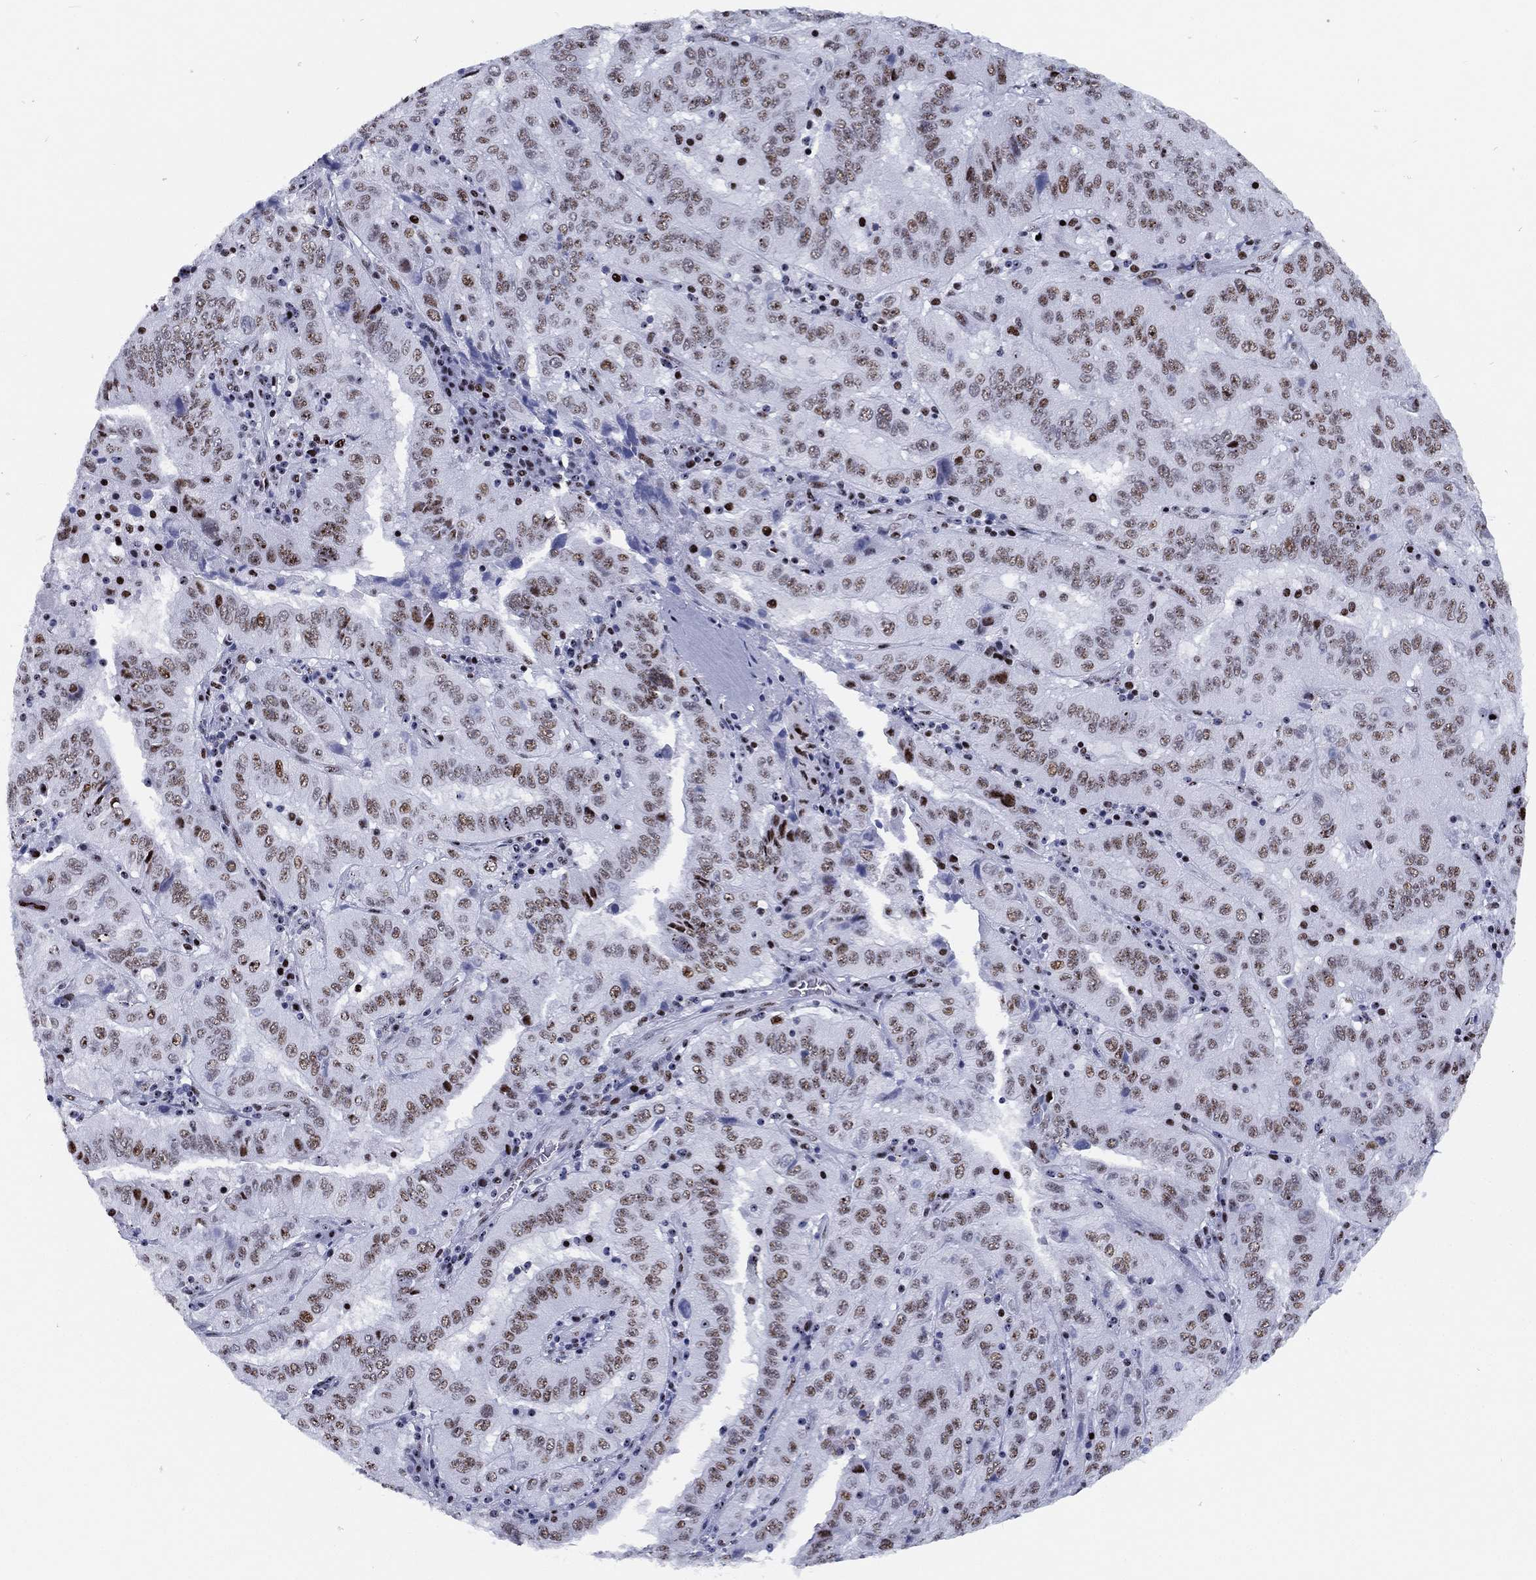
{"staining": {"intensity": "weak", "quantity": ">75%", "location": "nuclear"}, "tissue": "pancreatic cancer", "cell_type": "Tumor cells", "image_type": "cancer", "snomed": [{"axis": "morphology", "description": "Adenocarcinoma, NOS"}, {"axis": "topography", "description": "Pancreas"}], "caption": "The histopathology image exhibits a brown stain indicating the presence of a protein in the nuclear of tumor cells in pancreatic cancer (adenocarcinoma).", "gene": "CYB561D2", "patient": {"sex": "male", "age": 63}}